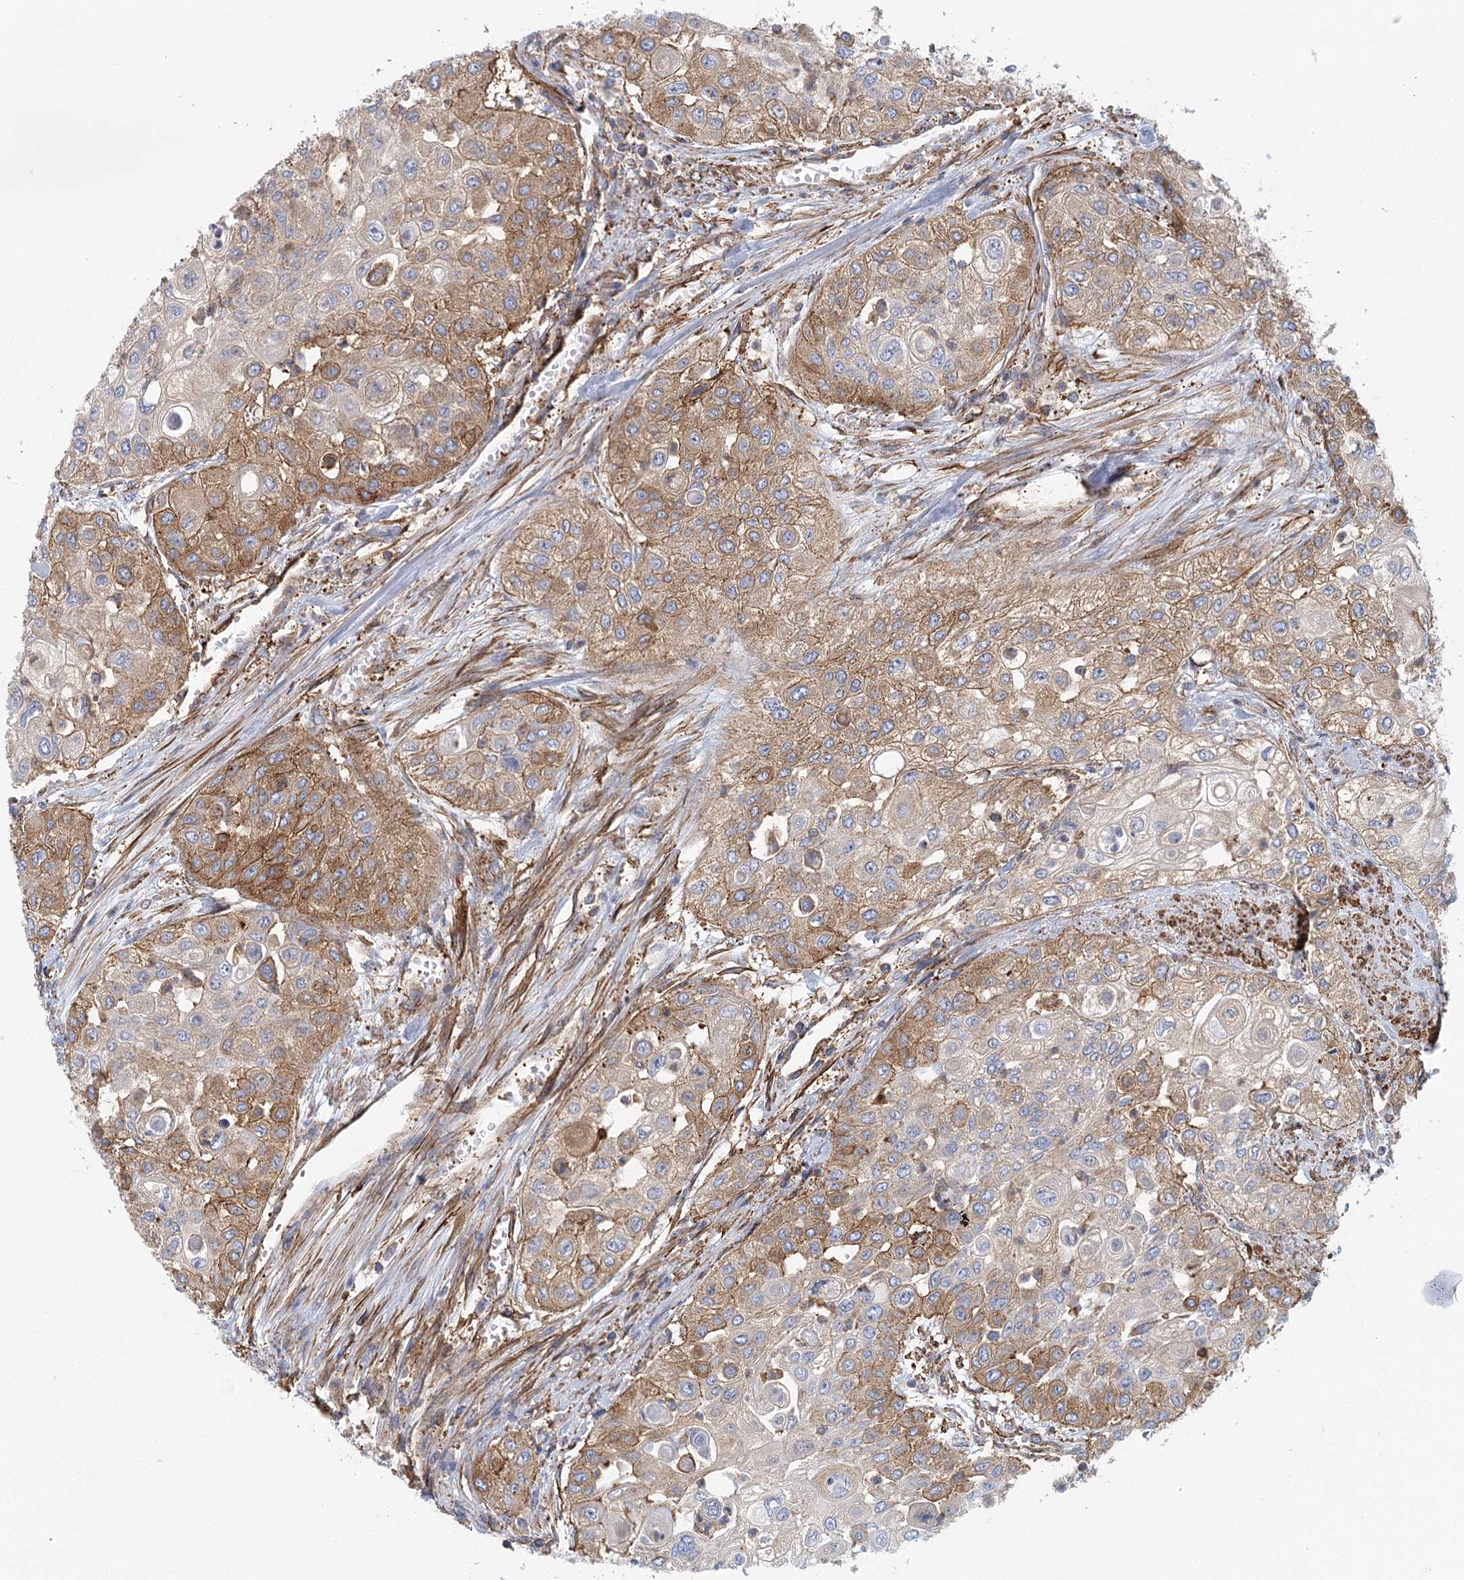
{"staining": {"intensity": "moderate", "quantity": "25%-75%", "location": "cytoplasmic/membranous"}, "tissue": "urothelial cancer", "cell_type": "Tumor cells", "image_type": "cancer", "snomed": [{"axis": "morphology", "description": "Urothelial carcinoma, High grade"}, {"axis": "topography", "description": "Urinary bladder"}], "caption": "High-magnification brightfield microscopy of urothelial cancer stained with DAB (3,3'-diaminobenzidine) (brown) and counterstained with hematoxylin (blue). tumor cells exhibit moderate cytoplasmic/membranous positivity is seen in about25%-75% of cells.", "gene": "IFT46", "patient": {"sex": "female", "age": 79}}